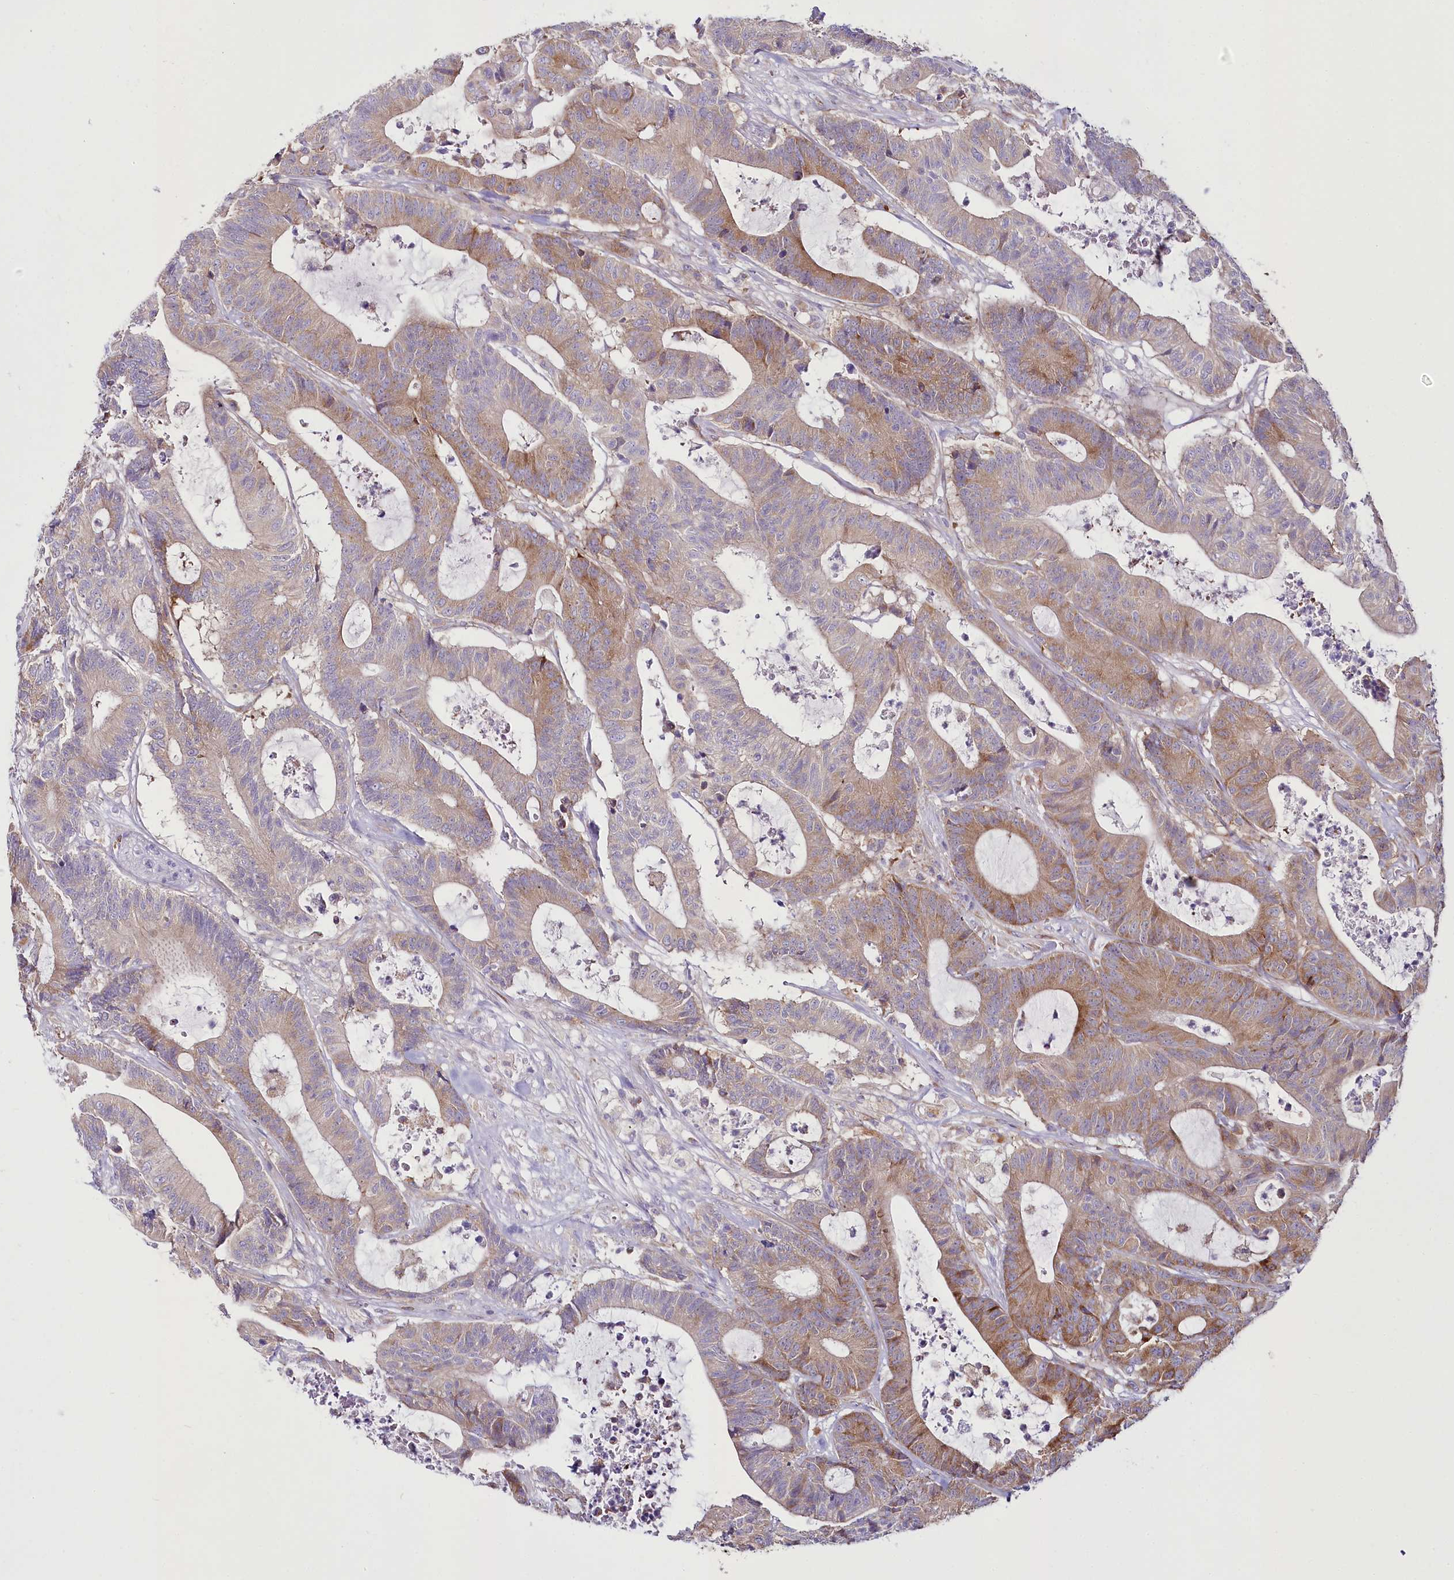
{"staining": {"intensity": "moderate", "quantity": "25%-75%", "location": "cytoplasmic/membranous"}, "tissue": "colorectal cancer", "cell_type": "Tumor cells", "image_type": "cancer", "snomed": [{"axis": "morphology", "description": "Adenocarcinoma, NOS"}, {"axis": "topography", "description": "Colon"}], "caption": "Tumor cells exhibit medium levels of moderate cytoplasmic/membranous positivity in about 25%-75% of cells in colorectal cancer. The protein is shown in brown color, while the nuclei are stained blue.", "gene": "THUMPD3", "patient": {"sex": "female", "age": 84}}